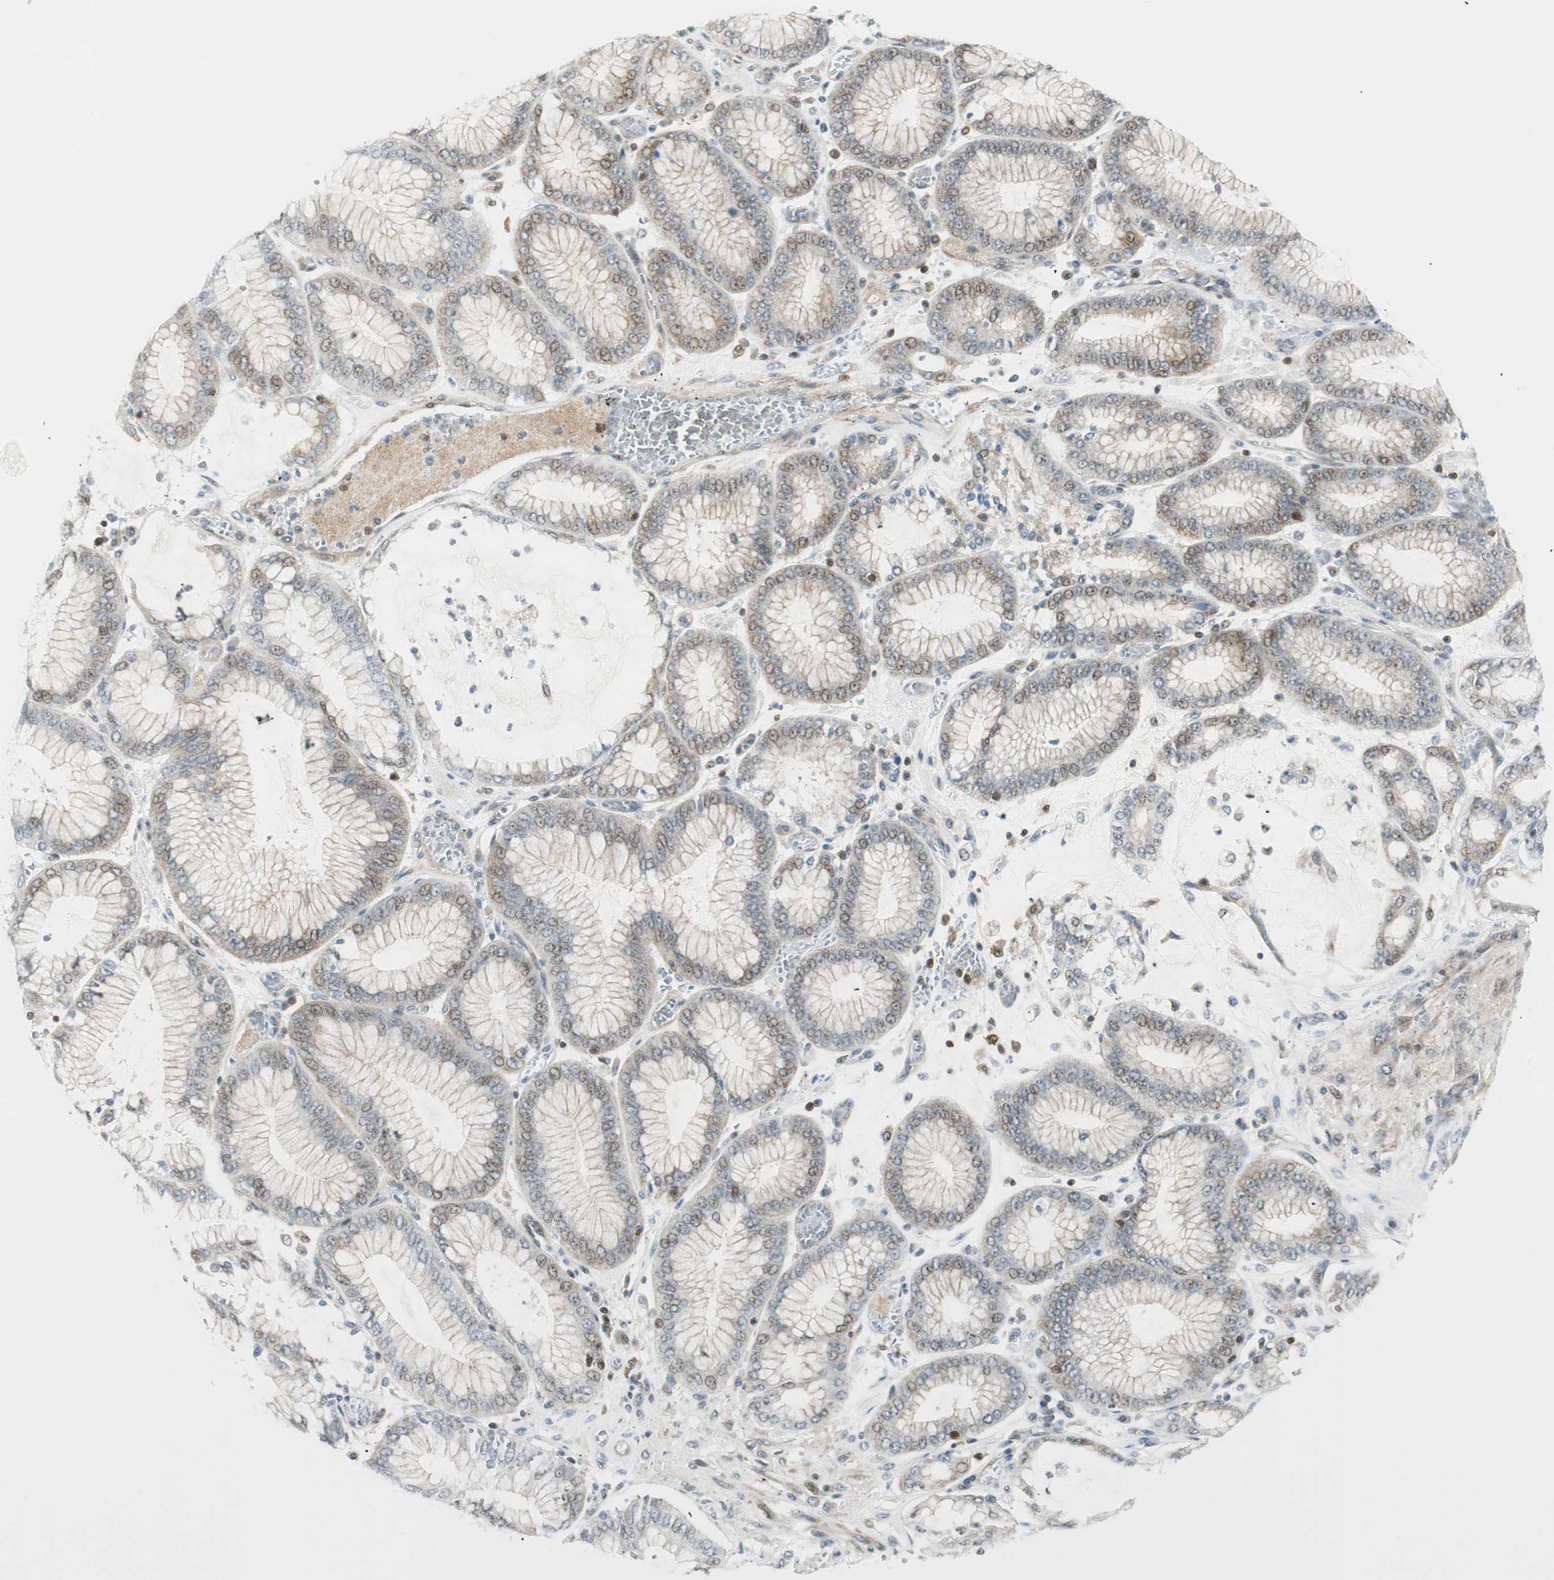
{"staining": {"intensity": "weak", "quantity": ">75%", "location": "cytoplasmic/membranous"}, "tissue": "stomach cancer", "cell_type": "Tumor cells", "image_type": "cancer", "snomed": [{"axis": "morphology", "description": "Normal tissue, NOS"}, {"axis": "morphology", "description": "Adenocarcinoma, NOS"}, {"axis": "topography", "description": "Stomach, upper"}, {"axis": "topography", "description": "Stomach"}], "caption": "Immunohistochemistry (IHC) staining of adenocarcinoma (stomach), which shows low levels of weak cytoplasmic/membranous positivity in about >75% of tumor cells indicating weak cytoplasmic/membranous protein staining. The staining was performed using DAB (brown) for protein detection and nuclei were counterstained in hematoxylin (blue).", "gene": "PPP1CA", "patient": {"sex": "male", "age": 76}}